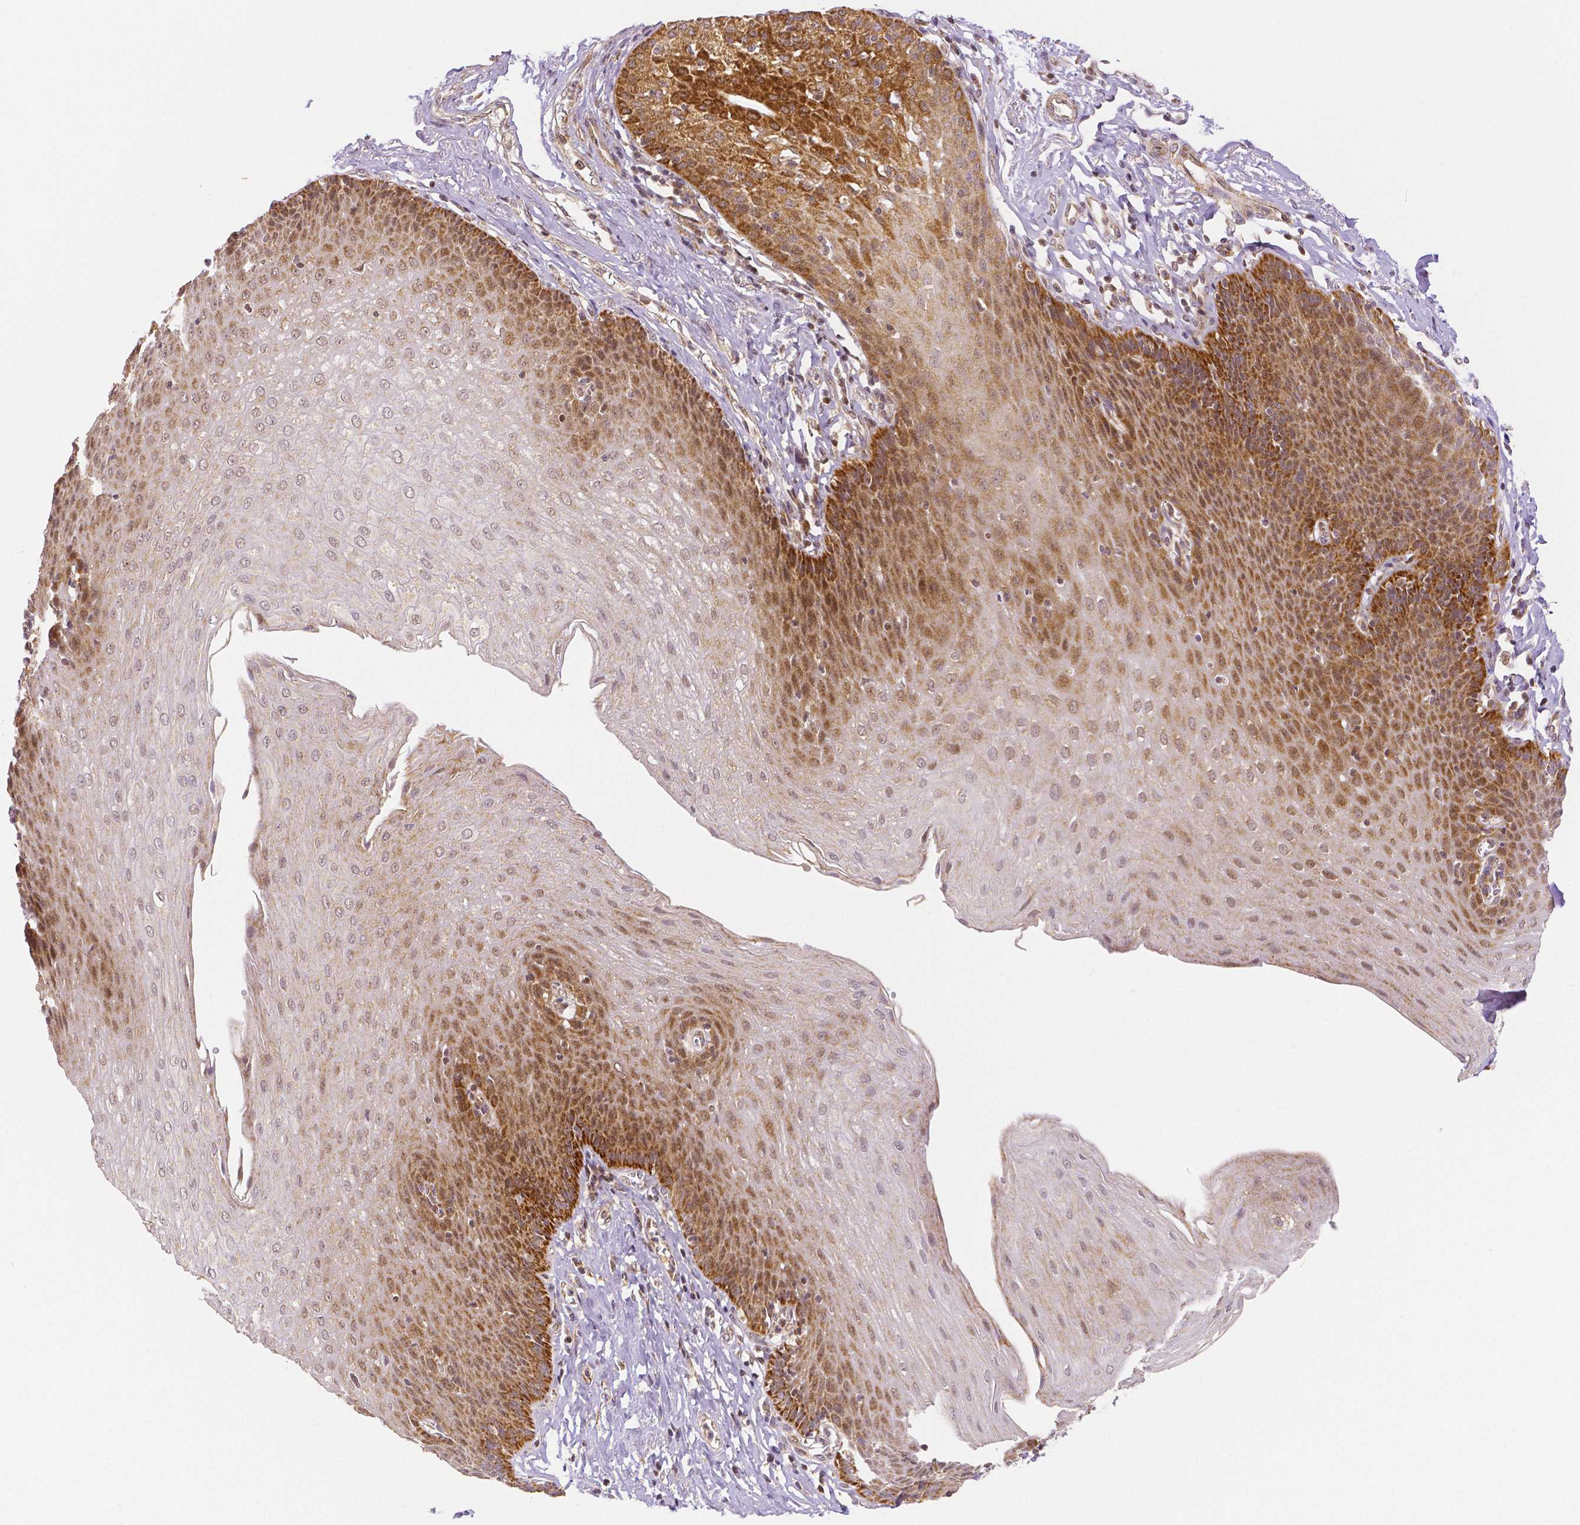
{"staining": {"intensity": "strong", "quantity": "25%-75%", "location": "cytoplasmic/membranous,nuclear"}, "tissue": "esophagus", "cell_type": "Squamous epithelial cells", "image_type": "normal", "snomed": [{"axis": "morphology", "description": "Normal tissue, NOS"}, {"axis": "topography", "description": "Esophagus"}], "caption": "DAB (3,3'-diaminobenzidine) immunohistochemical staining of unremarkable human esophagus reveals strong cytoplasmic/membranous,nuclear protein staining in about 25%-75% of squamous epithelial cells.", "gene": "RHOT1", "patient": {"sex": "female", "age": 81}}